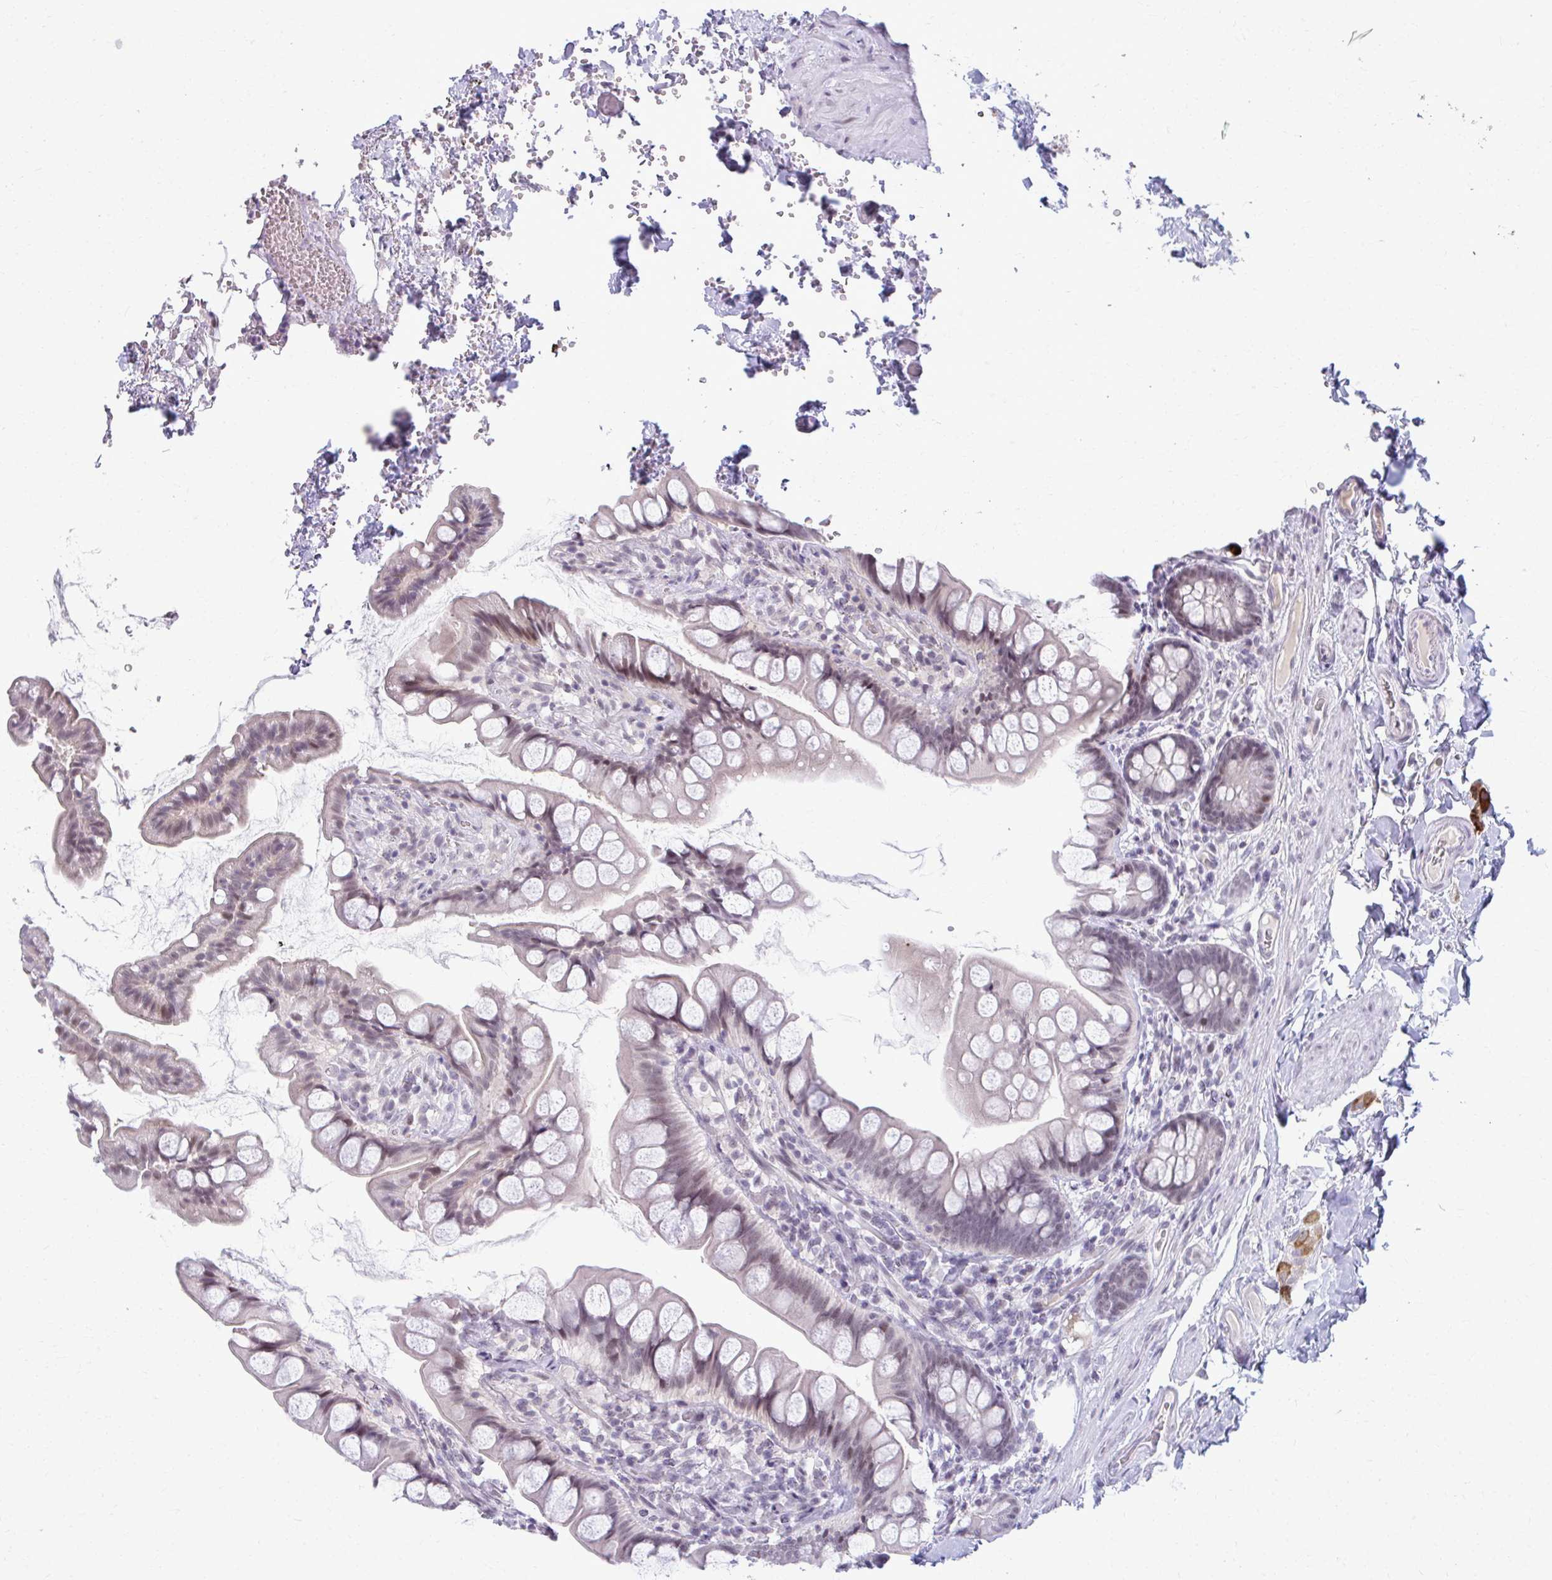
{"staining": {"intensity": "weak", "quantity": "<25%", "location": "nuclear"}, "tissue": "small intestine", "cell_type": "Glandular cells", "image_type": "normal", "snomed": [{"axis": "morphology", "description": "Normal tissue, NOS"}, {"axis": "topography", "description": "Small intestine"}], "caption": "High magnification brightfield microscopy of normal small intestine stained with DAB (3,3'-diaminobenzidine) (brown) and counterstained with hematoxylin (blue): glandular cells show no significant positivity. (DAB immunohistochemistry (IHC), high magnification).", "gene": "MAF1", "patient": {"sex": "male", "age": 70}}